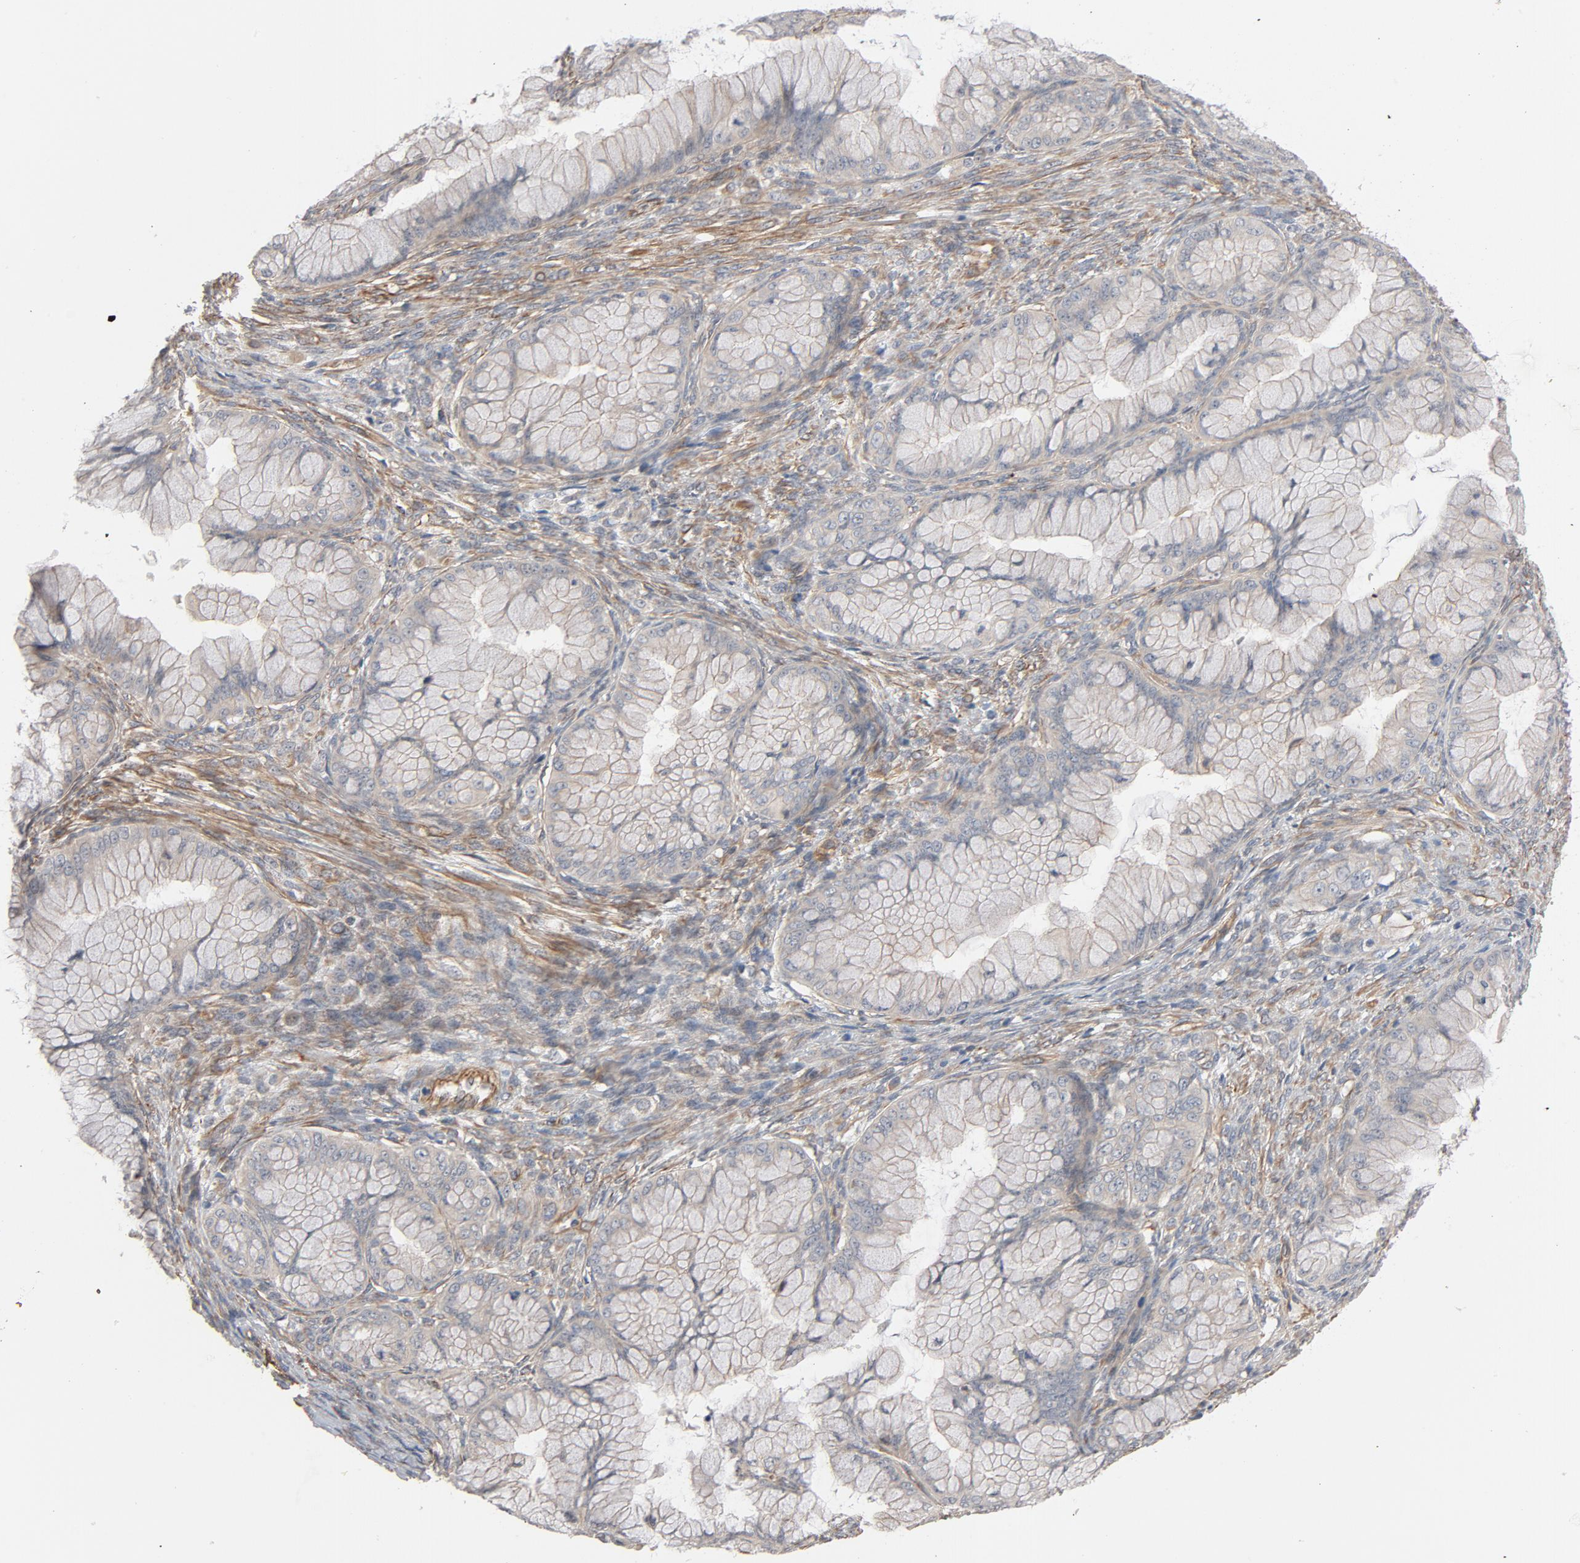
{"staining": {"intensity": "moderate", "quantity": ">75%", "location": "cytoplasmic/membranous"}, "tissue": "ovarian cancer", "cell_type": "Tumor cells", "image_type": "cancer", "snomed": [{"axis": "morphology", "description": "Cystadenocarcinoma, mucinous, NOS"}, {"axis": "topography", "description": "Ovary"}], "caption": "The histopathology image demonstrates staining of mucinous cystadenocarcinoma (ovarian), revealing moderate cytoplasmic/membranous protein staining (brown color) within tumor cells. (DAB IHC, brown staining for protein, blue staining for nuclei).", "gene": "TRIOBP", "patient": {"sex": "female", "age": 63}}